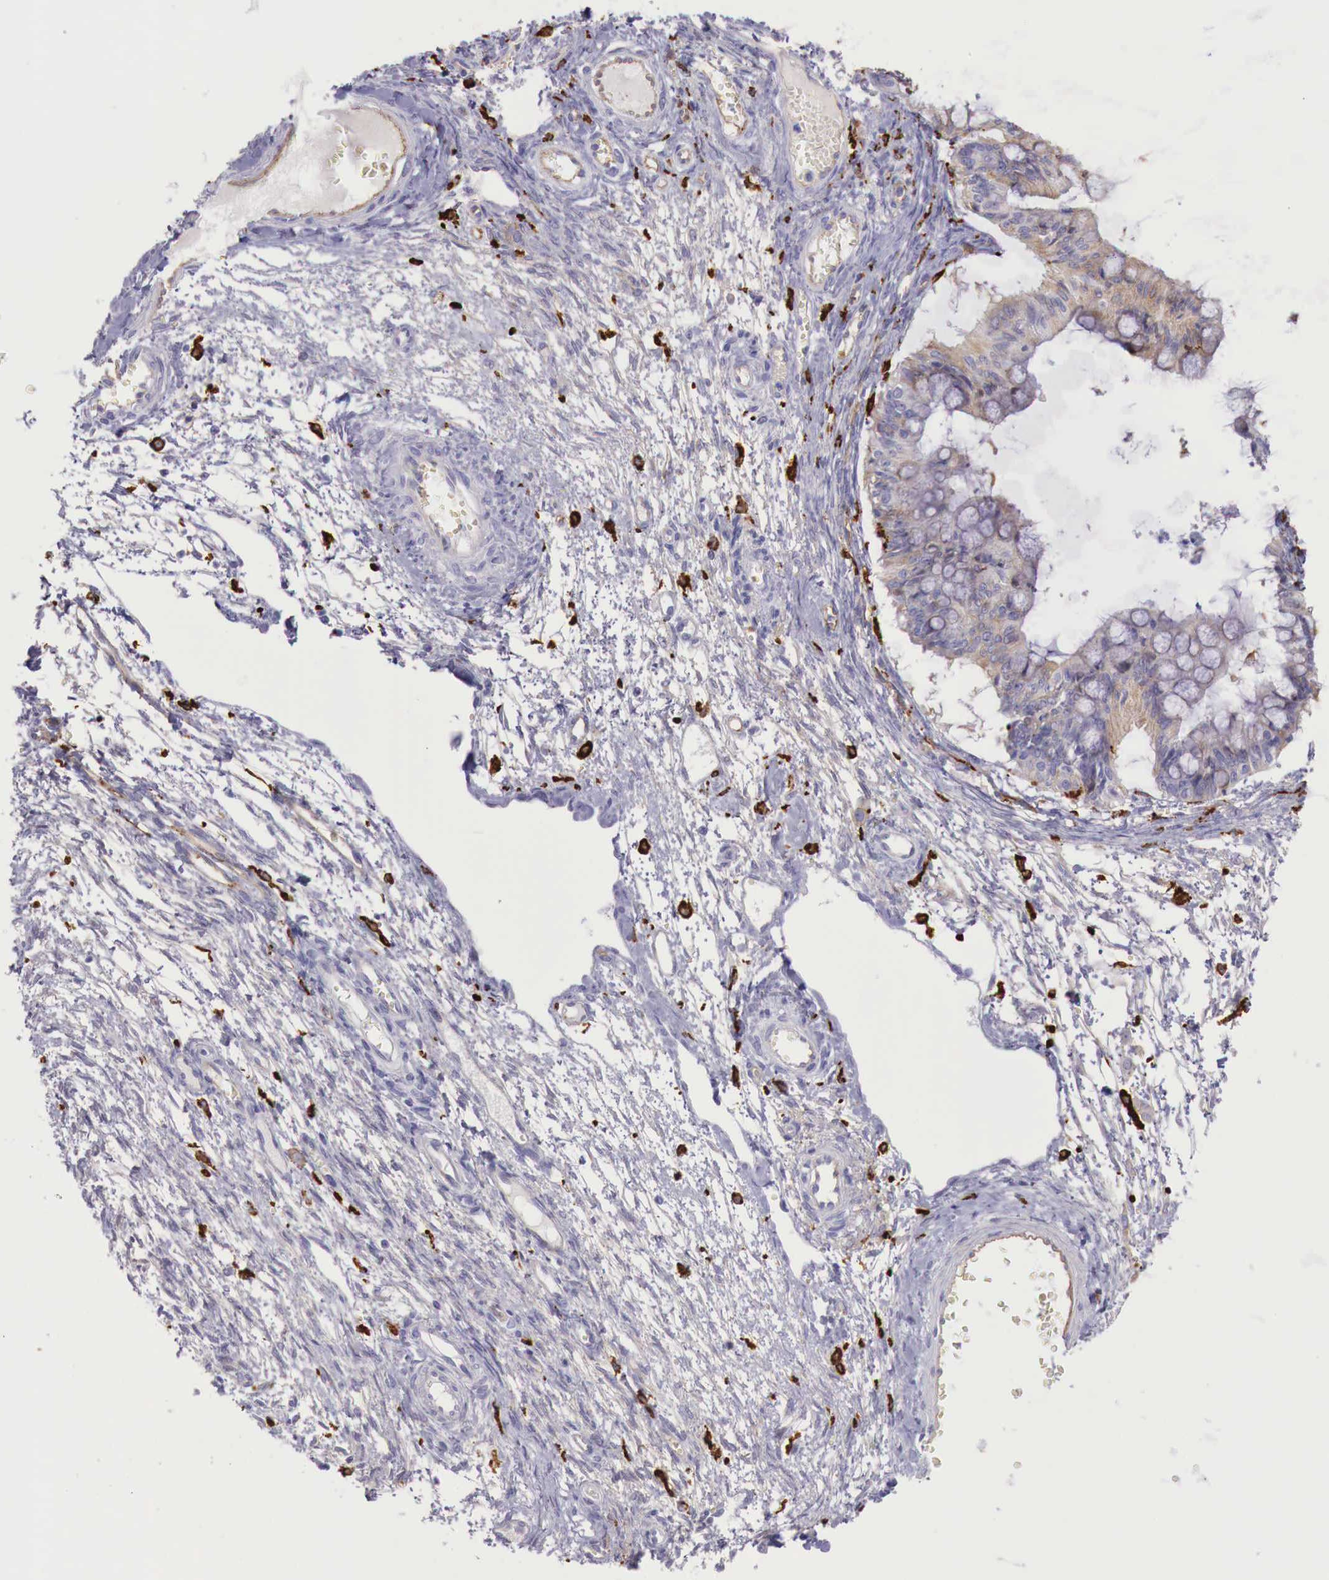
{"staining": {"intensity": "moderate", "quantity": "25%-75%", "location": "cytoplasmic/membranous"}, "tissue": "ovarian cancer", "cell_type": "Tumor cells", "image_type": "cancer", "snomed": [{"axis": "morphology", "description": "Cystadenocarcinoma, mucinous, NOS"}, {"axis": "topography", "description": "Ovary"}], "caption": "Ovarian cancer (mucinous cystadenocarcinoma) was stained to show a protein in brown. There is medium levels of moderate cytoplasmic/membranous staining in about 25%-75% of tumor cells.", "gene": "MSR1", "patient": {"sex": "female", "age": 57}}